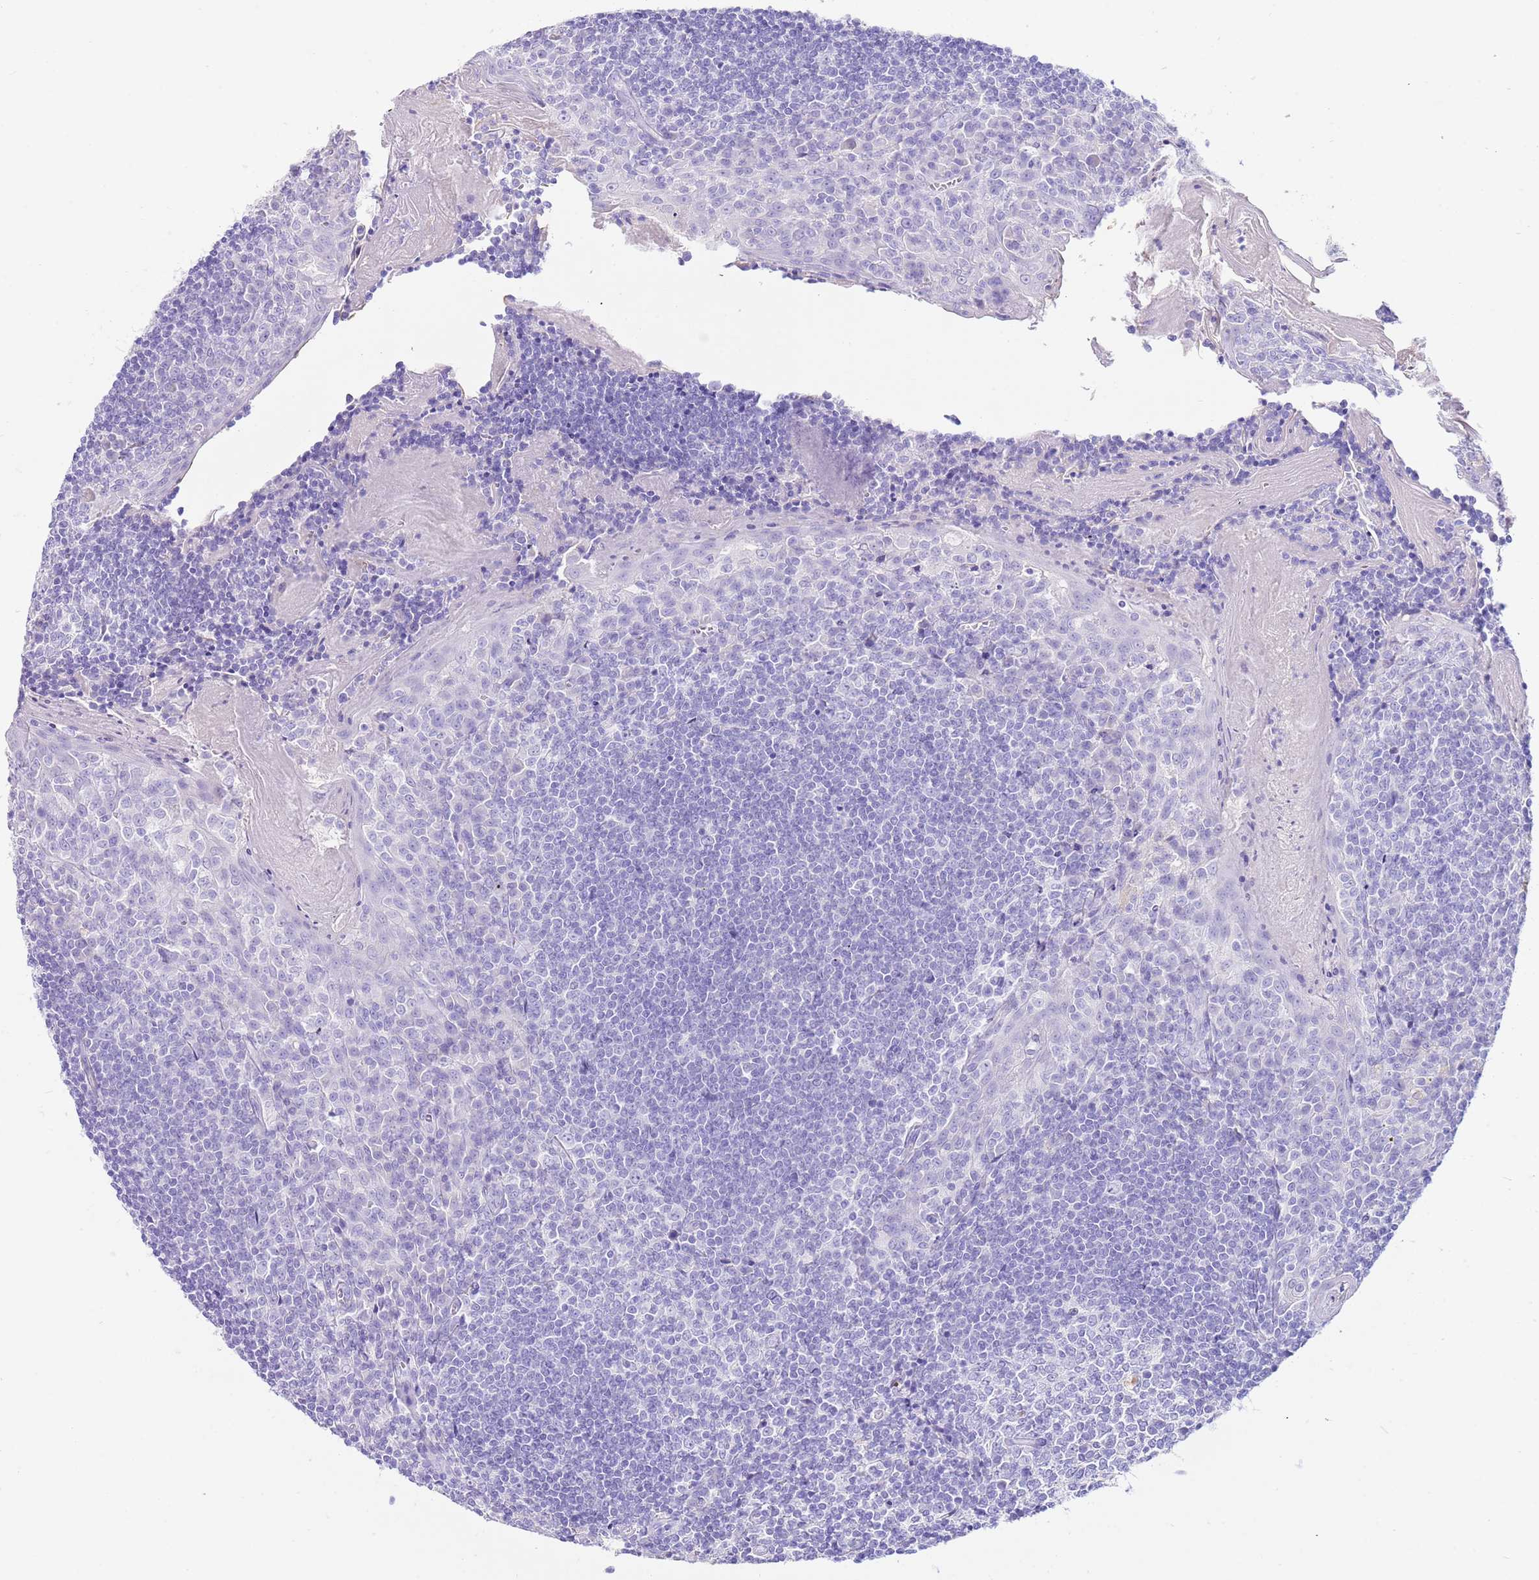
{"staining": {"intensity": "negative", "quantity": "none", "location": "none"}, "tissue": "tonsil", "cell_type": "Germinal center cells", "image_type": "normal", "snomed": [{"axis": "morphology", "description": "Normal tissue, NOS"}, {"axis": "topography", "description": "Tonsil"}], "caption": "This is an IHC image of benign human tonsil. There is no expression in germinal center cells.", "gene": "CPB1", "patient": {"sex": "male", "age": 27}}